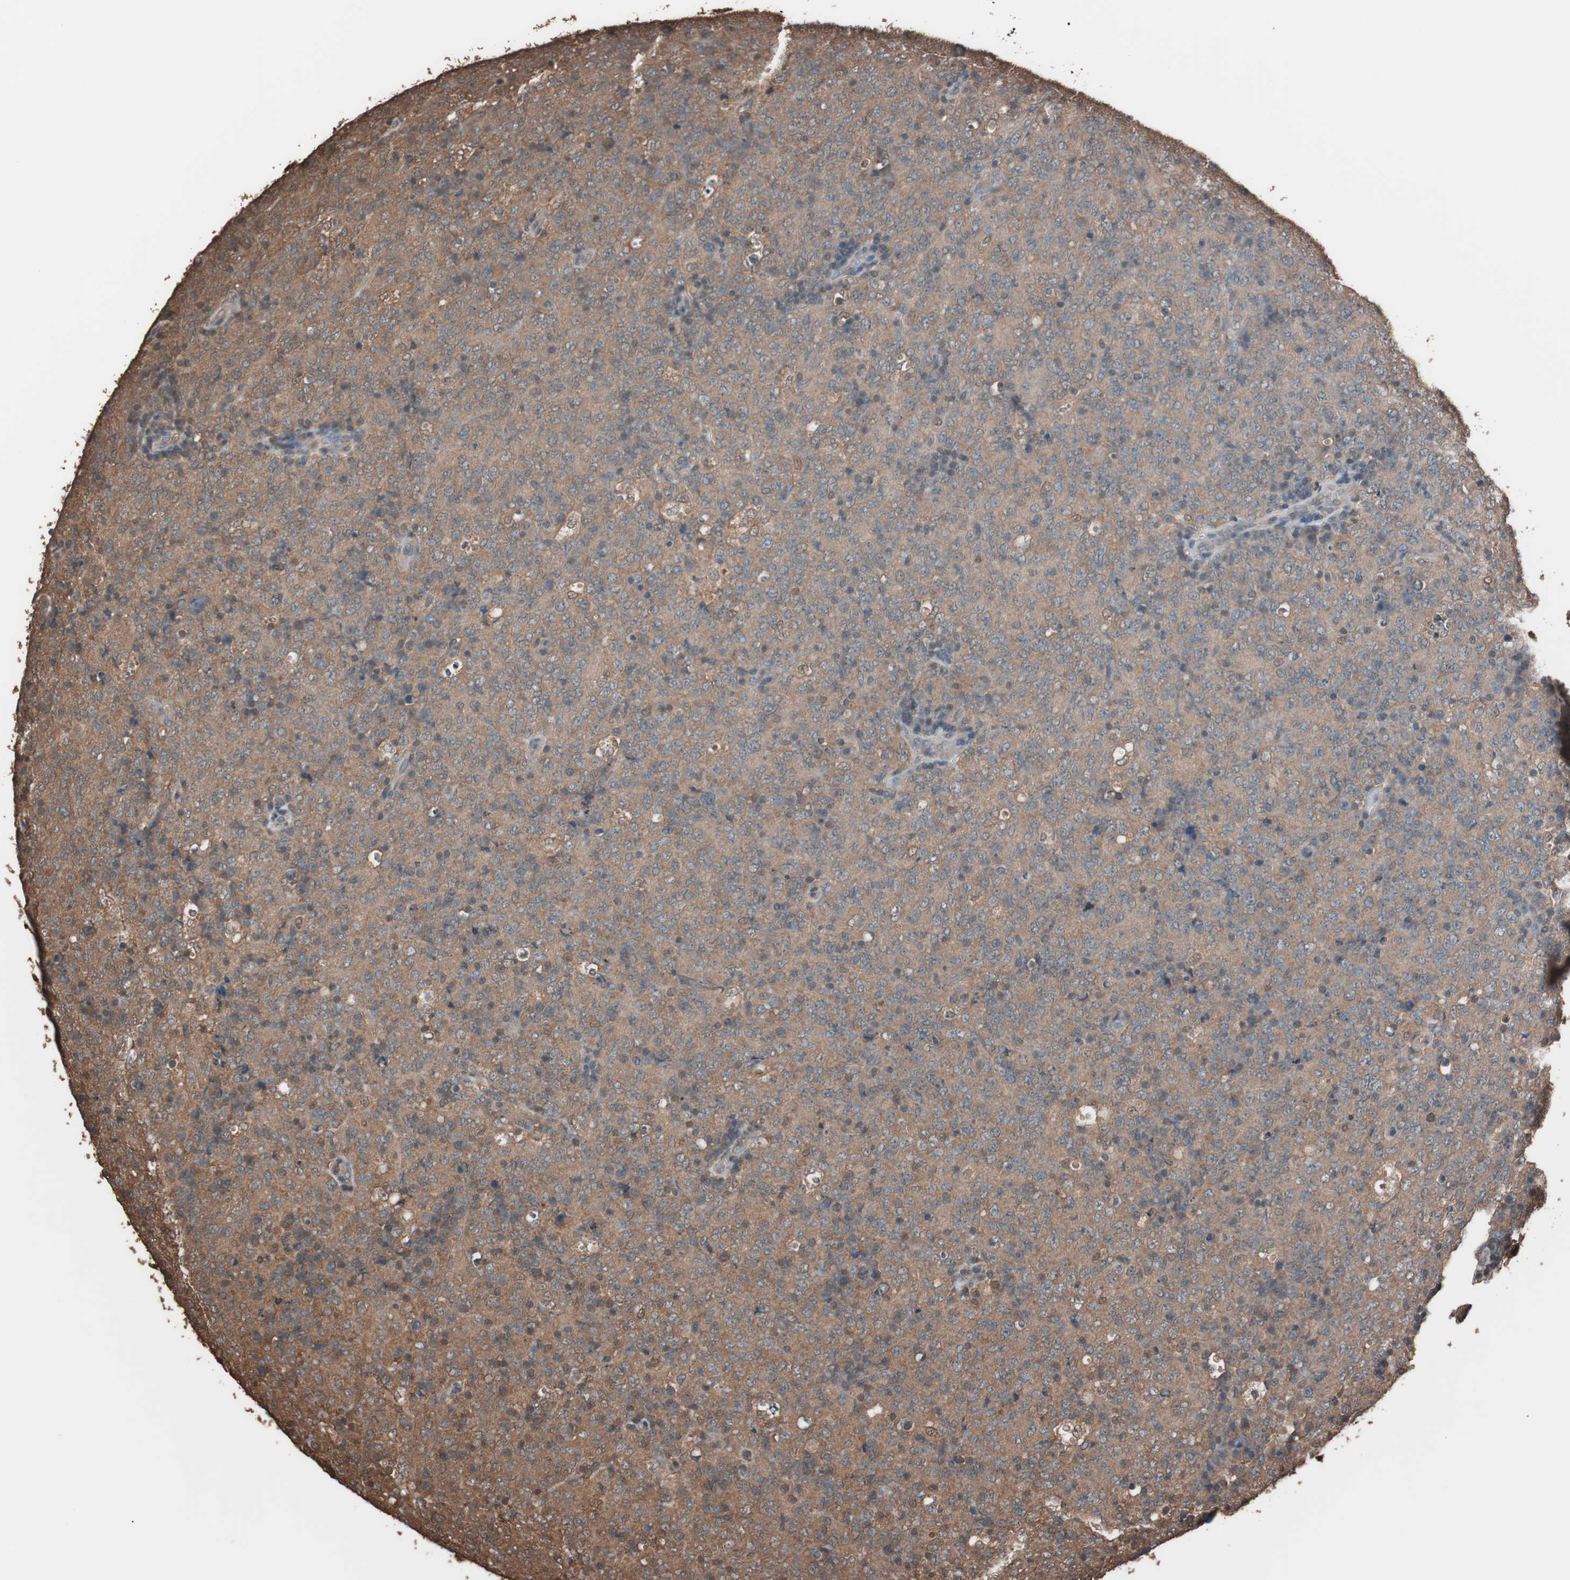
{"staining": {"intensity": "moderate", "quantity": ">75%", "location": "cytoplasmic/membranous"}, "tissue": "lymphoma", "cell_type": "Tumor cells", "image_type": "cancer", "snomed": [{"axis": "morphology", "description": "Malignant lymphoma, non-Hodgkin's type, High grade"}, {"axis": "topography", "description": "Tonsil"}], "caption": "The micrograph exhibits a brown stain indicating the presence of a protein in the cytoplasmic/membranous of tumor cells in high-grade malignant lymphoma, non-Hodgkin's type. The protein of interest is stained brown, and the nuclei are stained in blue (DAB (3,3'-diaminobenzidine) IHC with brightfield microscopy, high magnification).", "gene": "CALM2", "patient": {"sex": "female", "age": 36}}